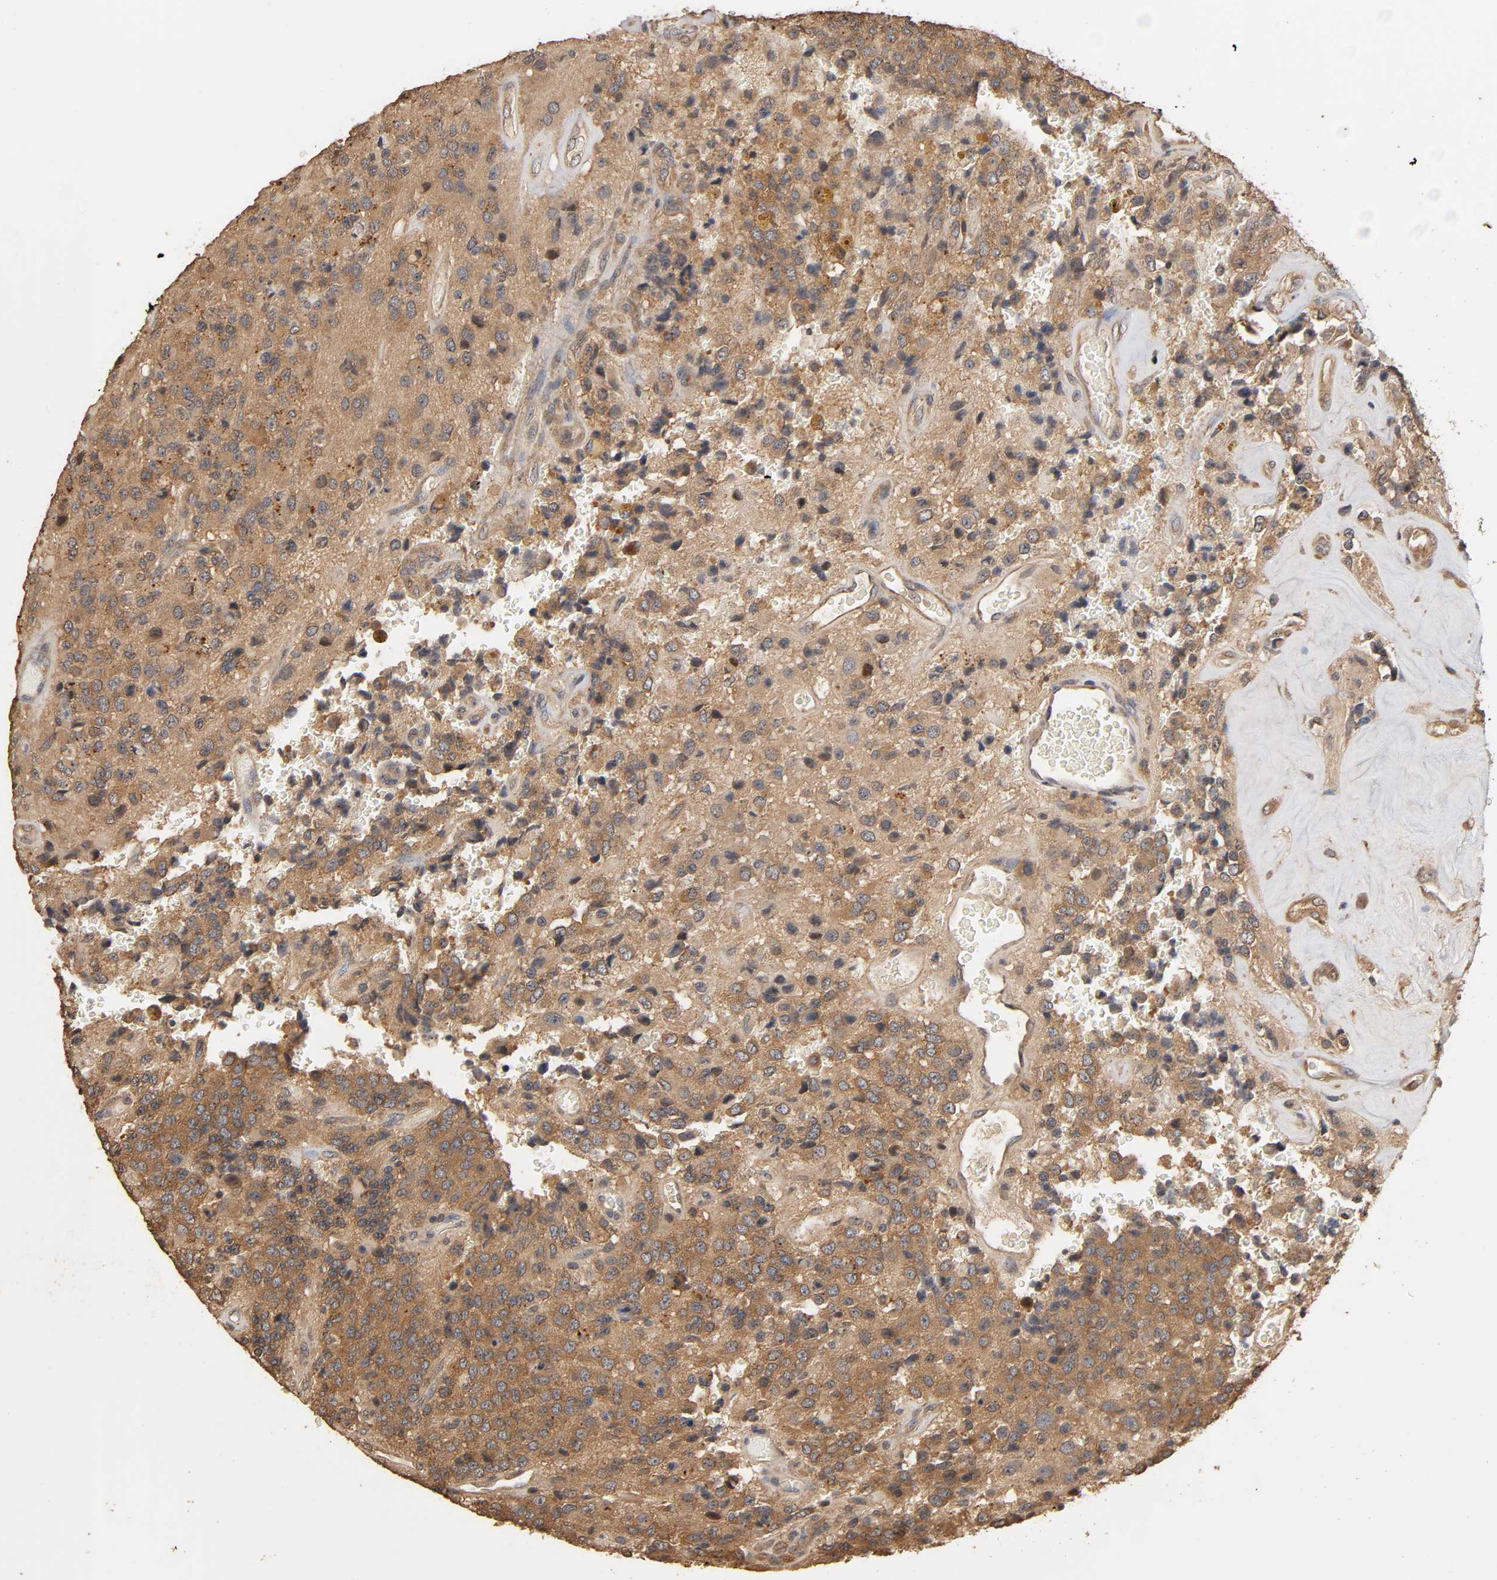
{"staining": {"intensity": "moderate", "quantity": "25%-75%", "location": "cytoplasmic/membranous"}, "tissue": "glioma", "cell_type": "Tumor cells", "image_type": "cancer", "snomed": [{"axis": "morphology", "description": "Glioma, malignant, High grade"}, {"axis": "topography", "description": "pancreas cauda"}], "caption": "High-power microscopy captured an immunohistochemistry (IHC) micrograph of glioma, revealing moderate cytoplasmic/membranous expression in approximately 25%-75% of tumor cells. (DAB IHC, brown staining for protein, blue staining for nuclei).", "gene": "ARHGEF7", "patient": {"sex": "male", "age": 60}}